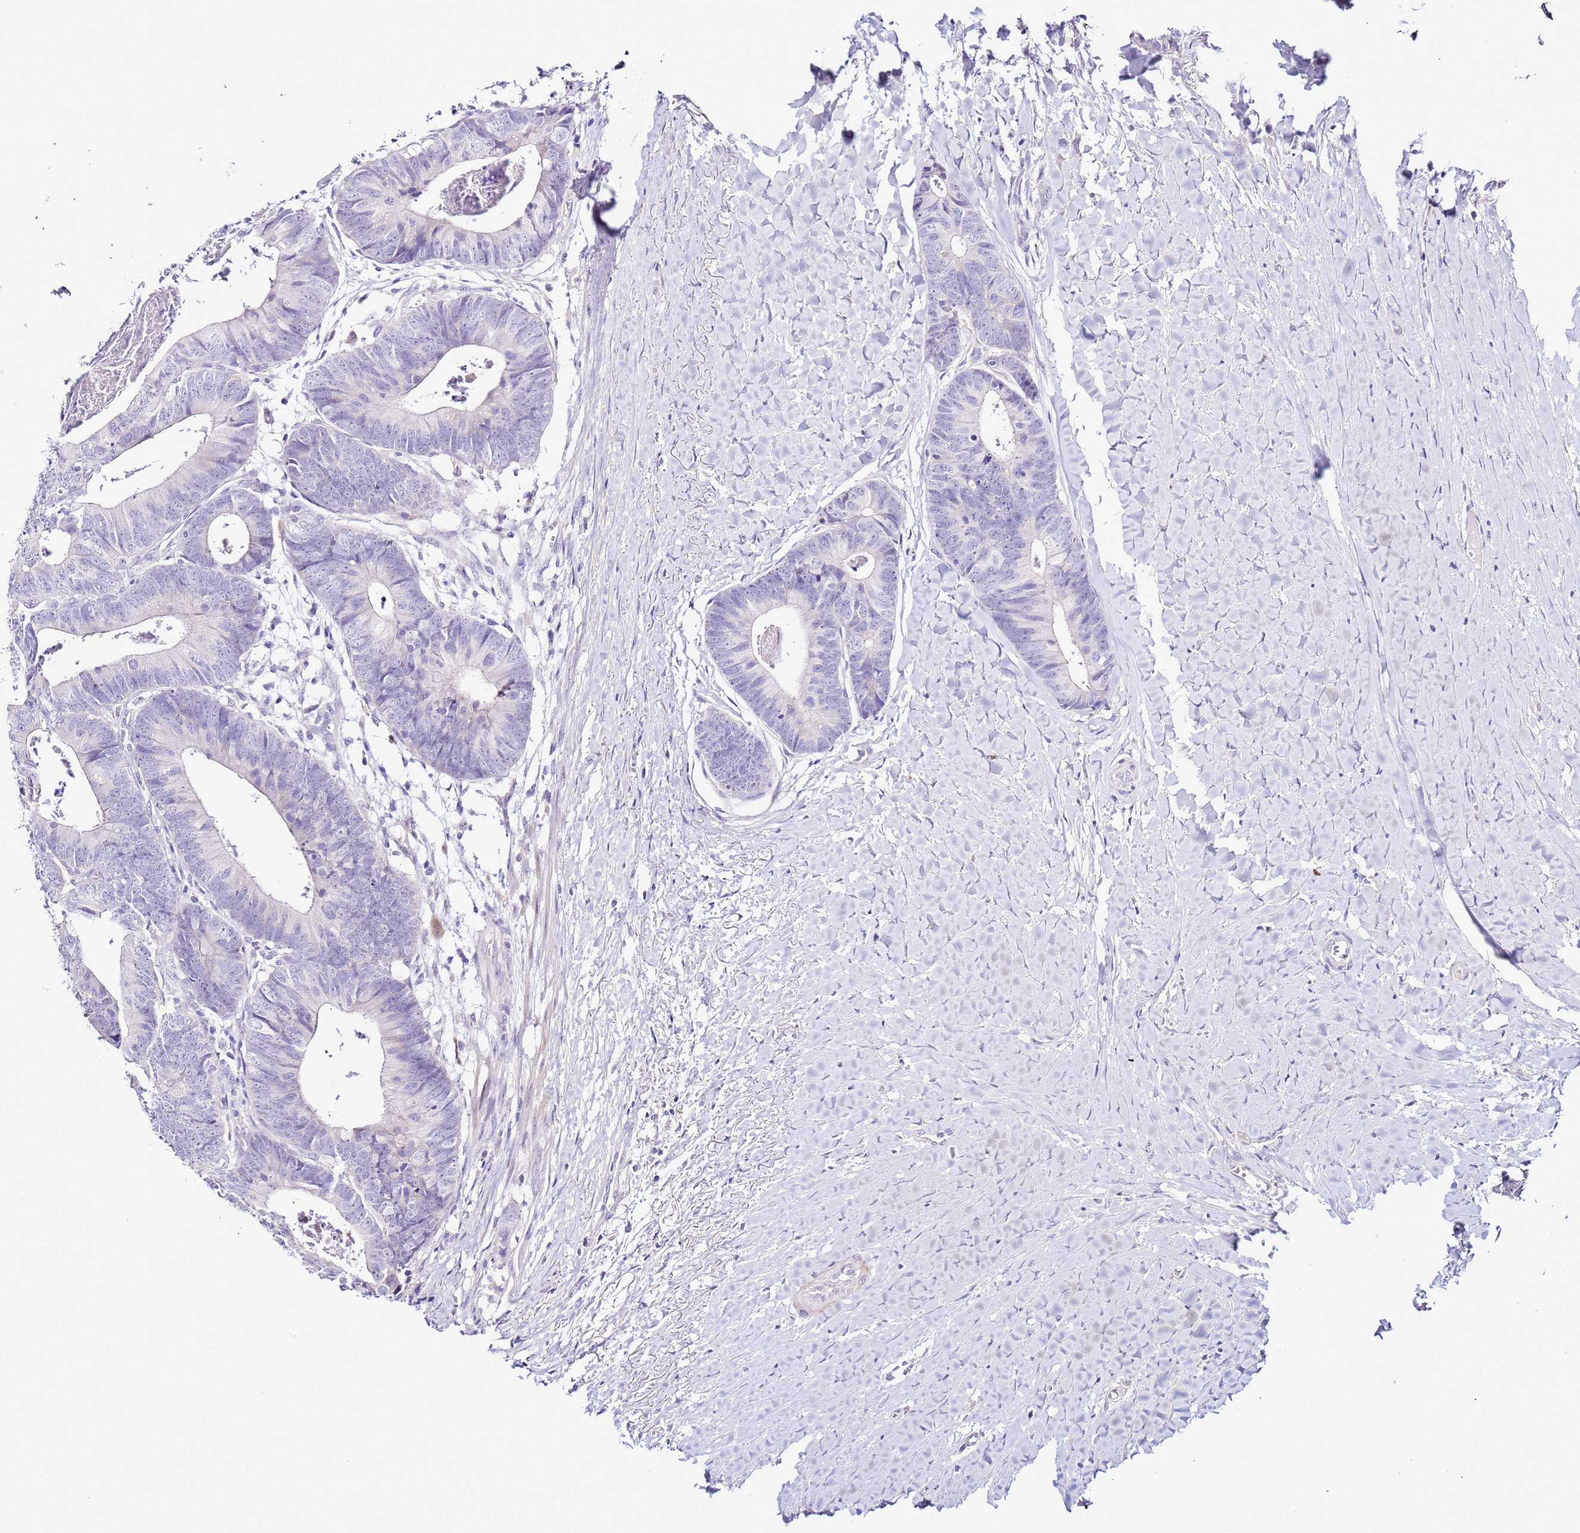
{"staining": {"intensity": "negative", "quantity": "none", "location": "none"}, "tissue": "colorectal cancer", "cell_type": "Tumor cells", "image_type": "cancer", "snomed": [{"axis": "morphology", "description": "Adenocarcinoma, NOS"}, {"axis": "topography", "description": "Colon"}], "caption": "A photomicrograph of colorectal cancer (adenocarcinoma) stained for a protein displays no brown staining in tumor cells.", "gene": "HGD", "patient": {"sex": "female", "age": 57}}